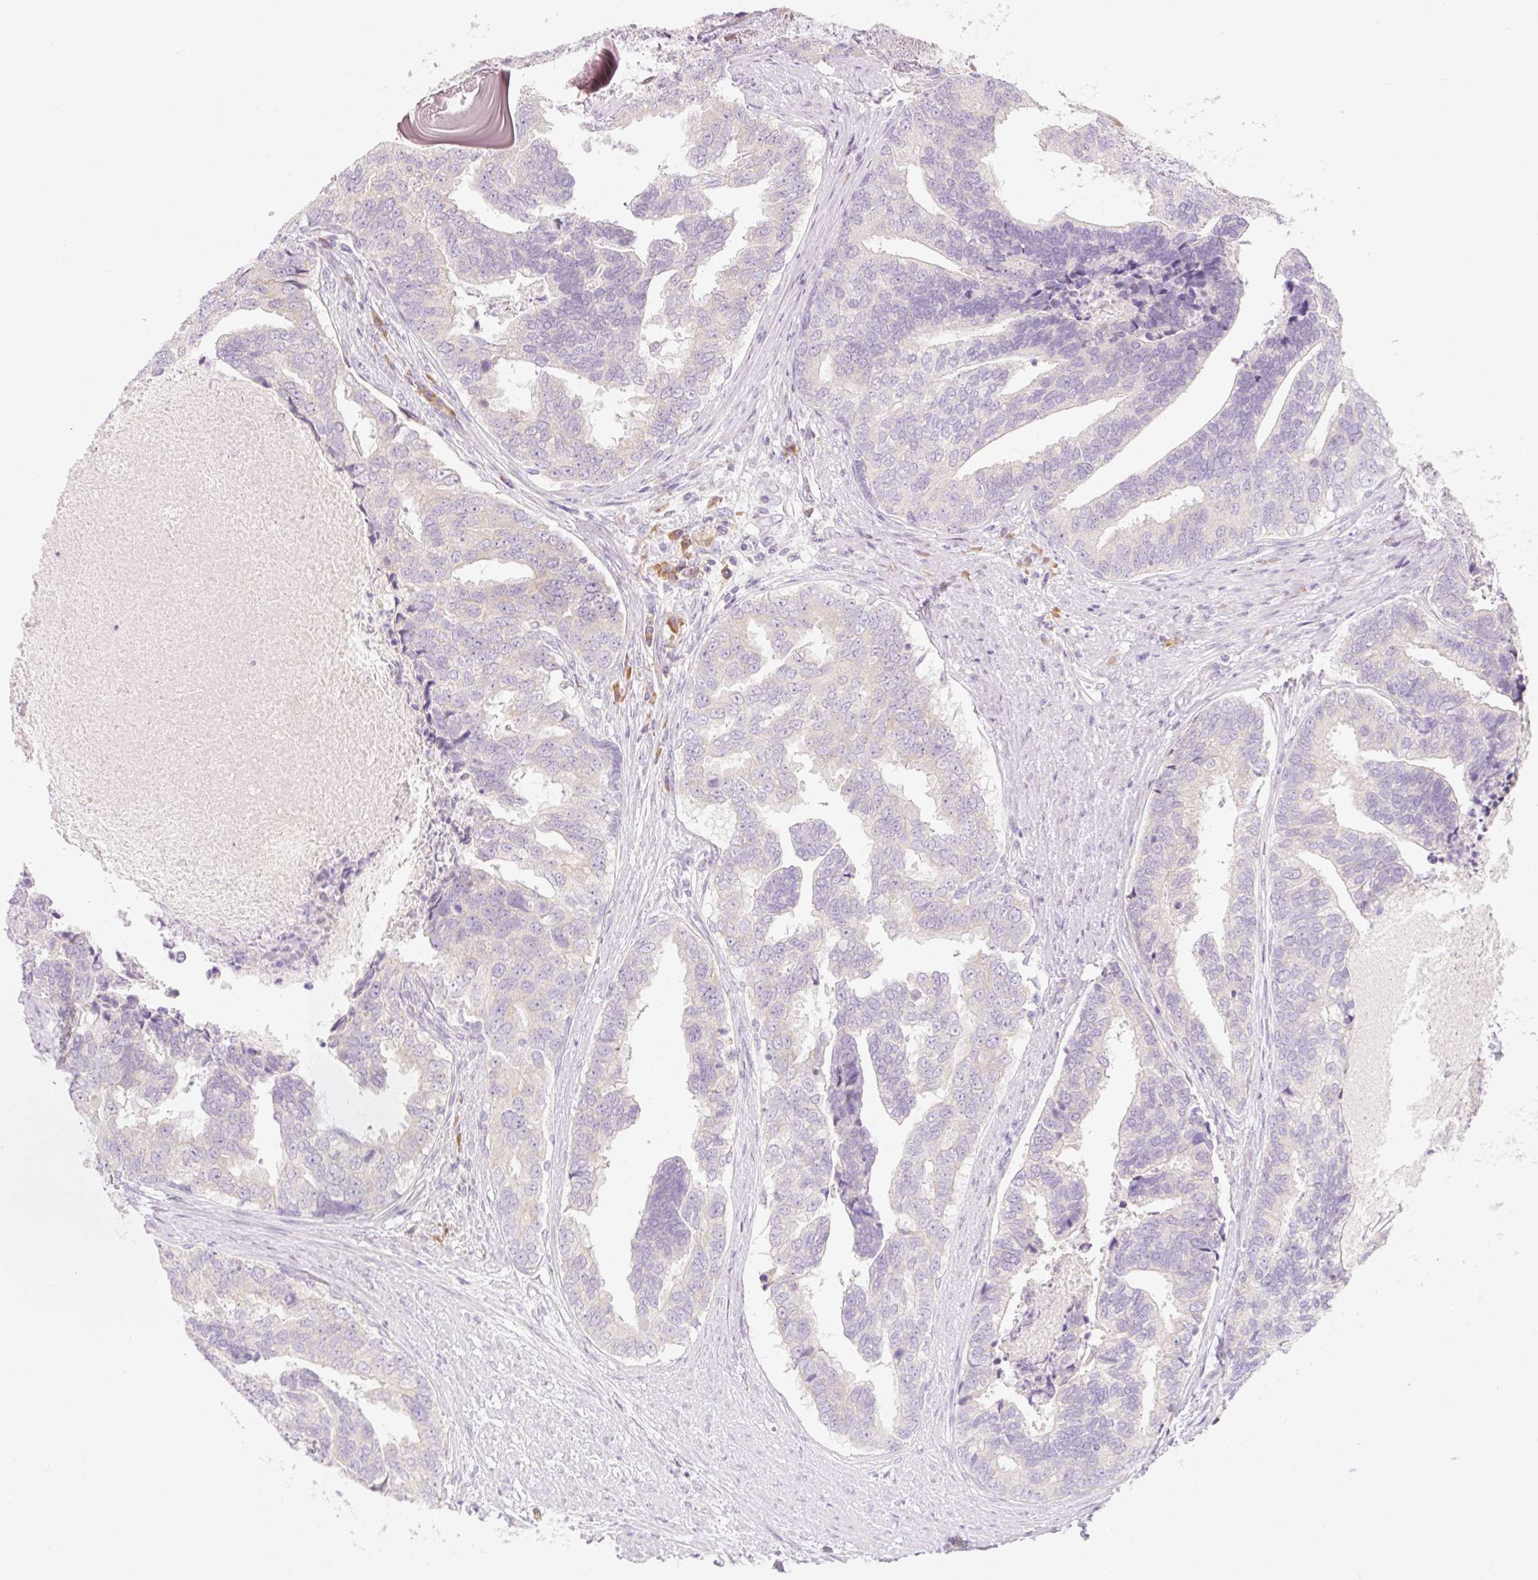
{"staining": {"intensity": "negative", "quantity": "none", "location": "none"}, "tissue": "prostate cancer", "cell_type": "Tumor cells", "image_type": "cancer", "snomed": [{"axis": "morphology", "description": "Adenocarcinoma, High grade"}, {"axis": "topography", "description": "Prostate"}], "caption": "Immunohistochemical staining of human prostate high-grade adenocarcinoma shows no significant positivity in tumor cells.", "gene": "MYO1D", "patient": {"sex": "male", "age": 68}}